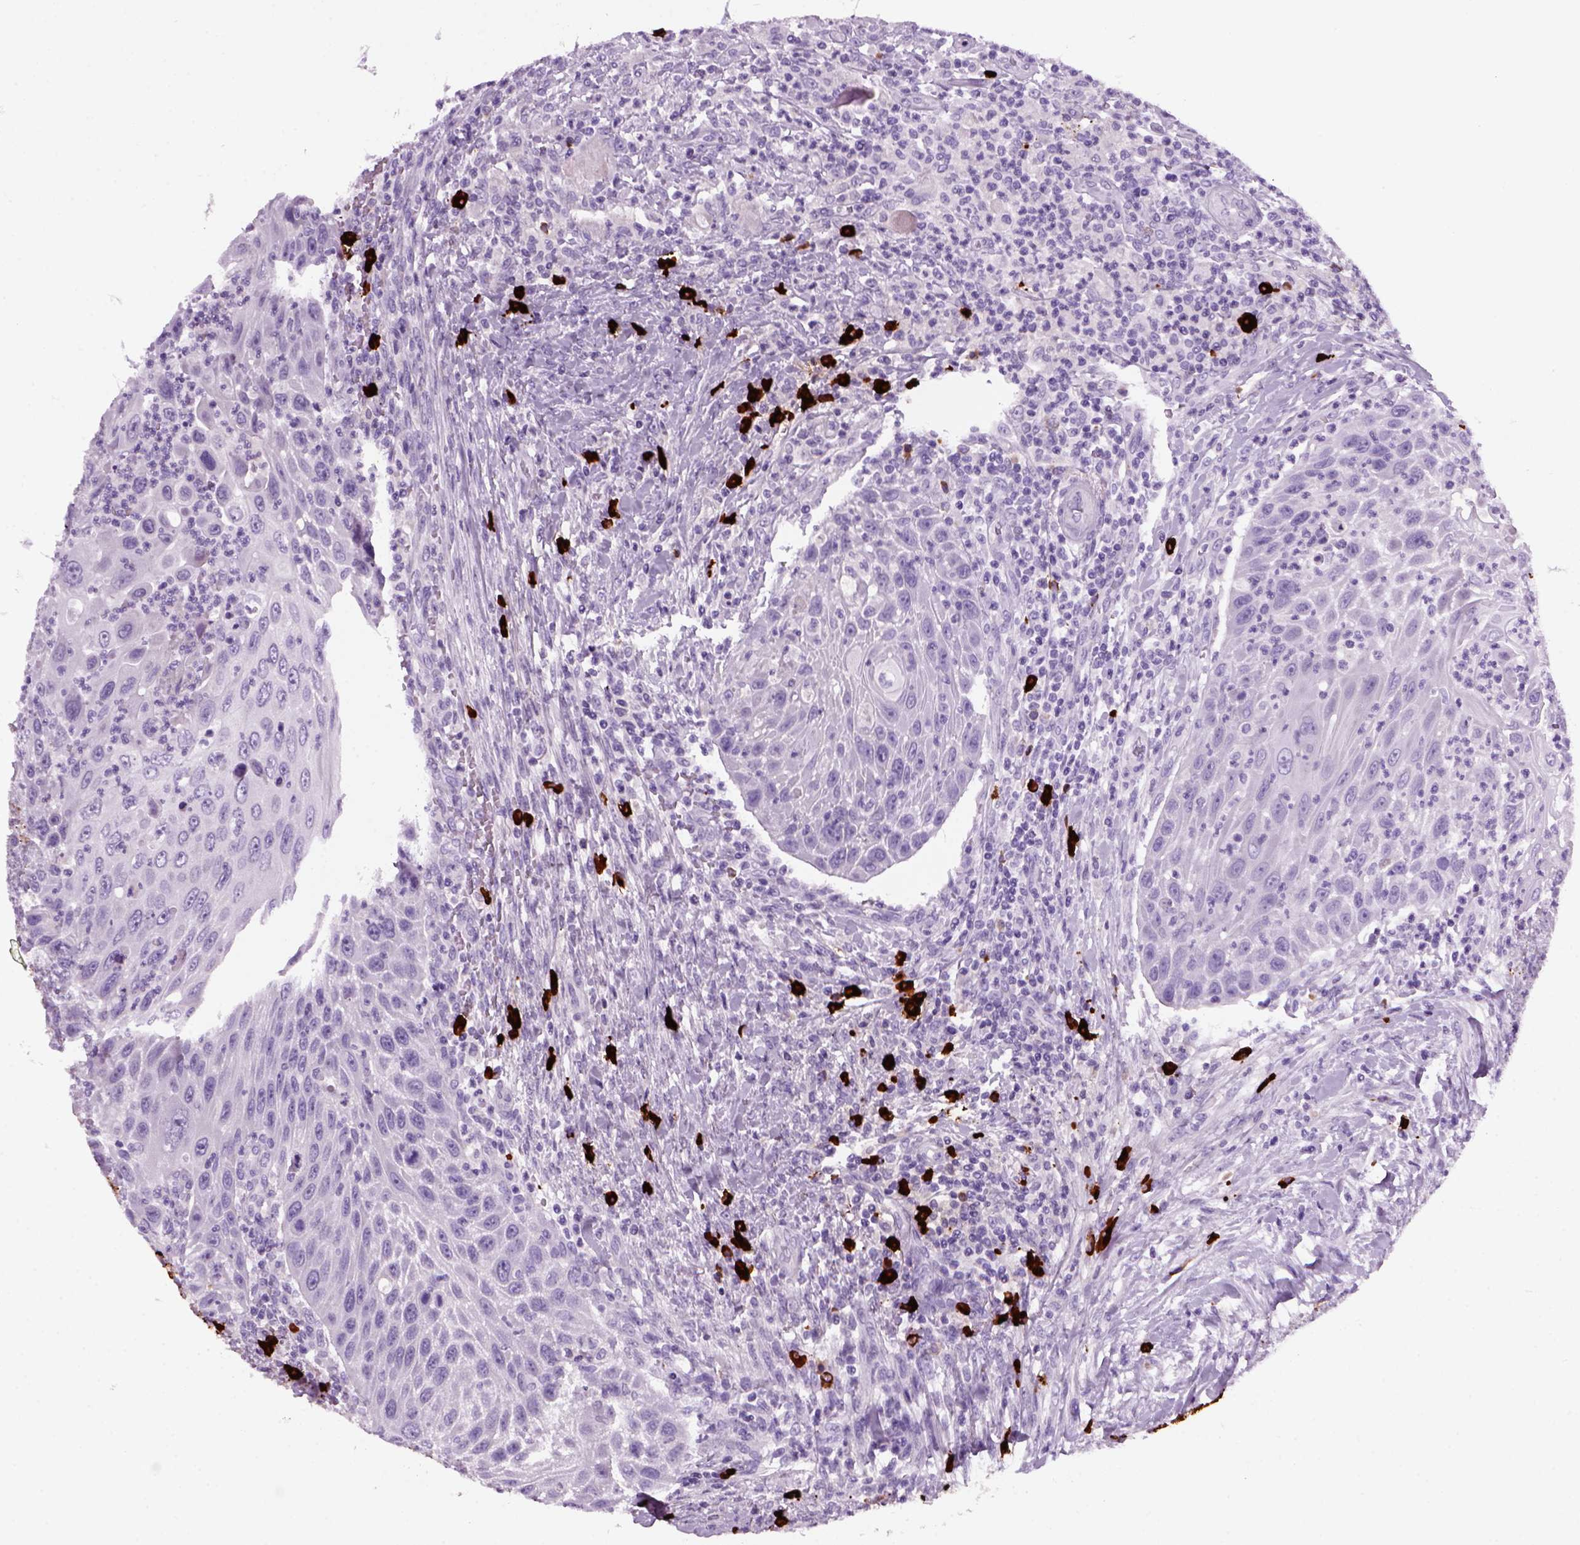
{"staining": {"intensity": "negative", "quantity": "none", "location": "none"}, "tissue": "head and neck cancer", "cell_type": "Tumor cells", "image_type": "cancer", "snomed": [{"axis": "morphology", "description": "Squamous cell carcinoma, NOS"}, {"axis": "topography", "description": "Head-Neck"}], "caption": "This image is of head and neck squamous cell carcinoma stained with IHC to label a protein in brown with the nuclei are counter-stained blue. There is no staining in tumor cells.", "gene": "MZB1", "patient": {"sex": "male", "age": 69}}